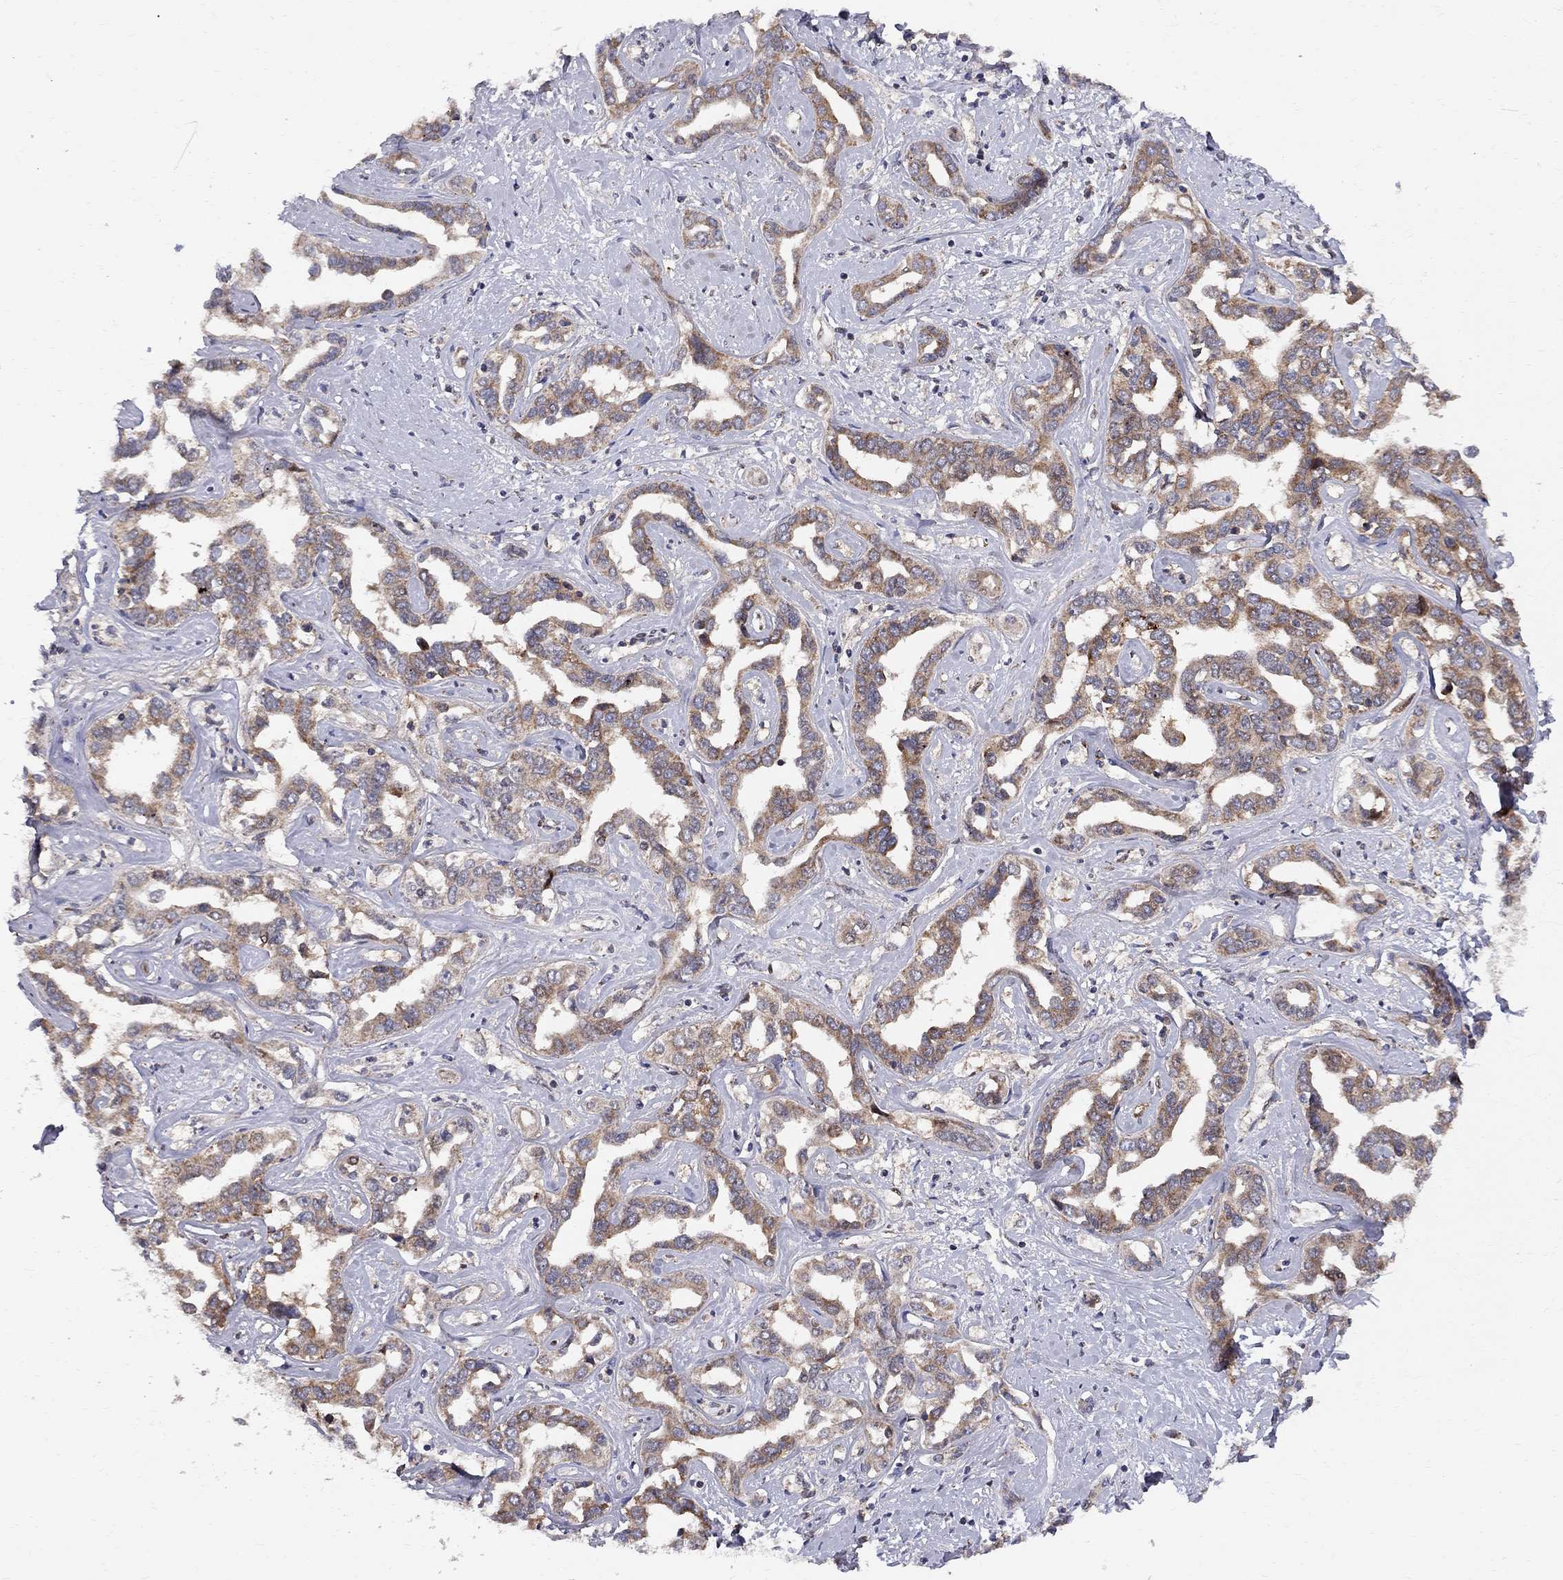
{"staining": {"intensity": "moderate", "quantity": "25%-75%", "location": "cytoplasmic/membranous,nuclear"}, "tissue": "liver cancer", "cell_type": "Tumor cells", "image_type": "cancer", "snomed": [{"axis": "morphology", "description": "Cholangiocarcinoma"}, {"axis": "topography", "description": "Liver"}], "caption": "Immunohistochemical staining of human liver cholangiocarcinoma exhibits medium levels of moderate cytoplasmic/membranous and nuclear protein staining in approximately 25%-75% of tumor cells.", "gene": "ELOB", "patient": {"sex": "male", "age": 59}}